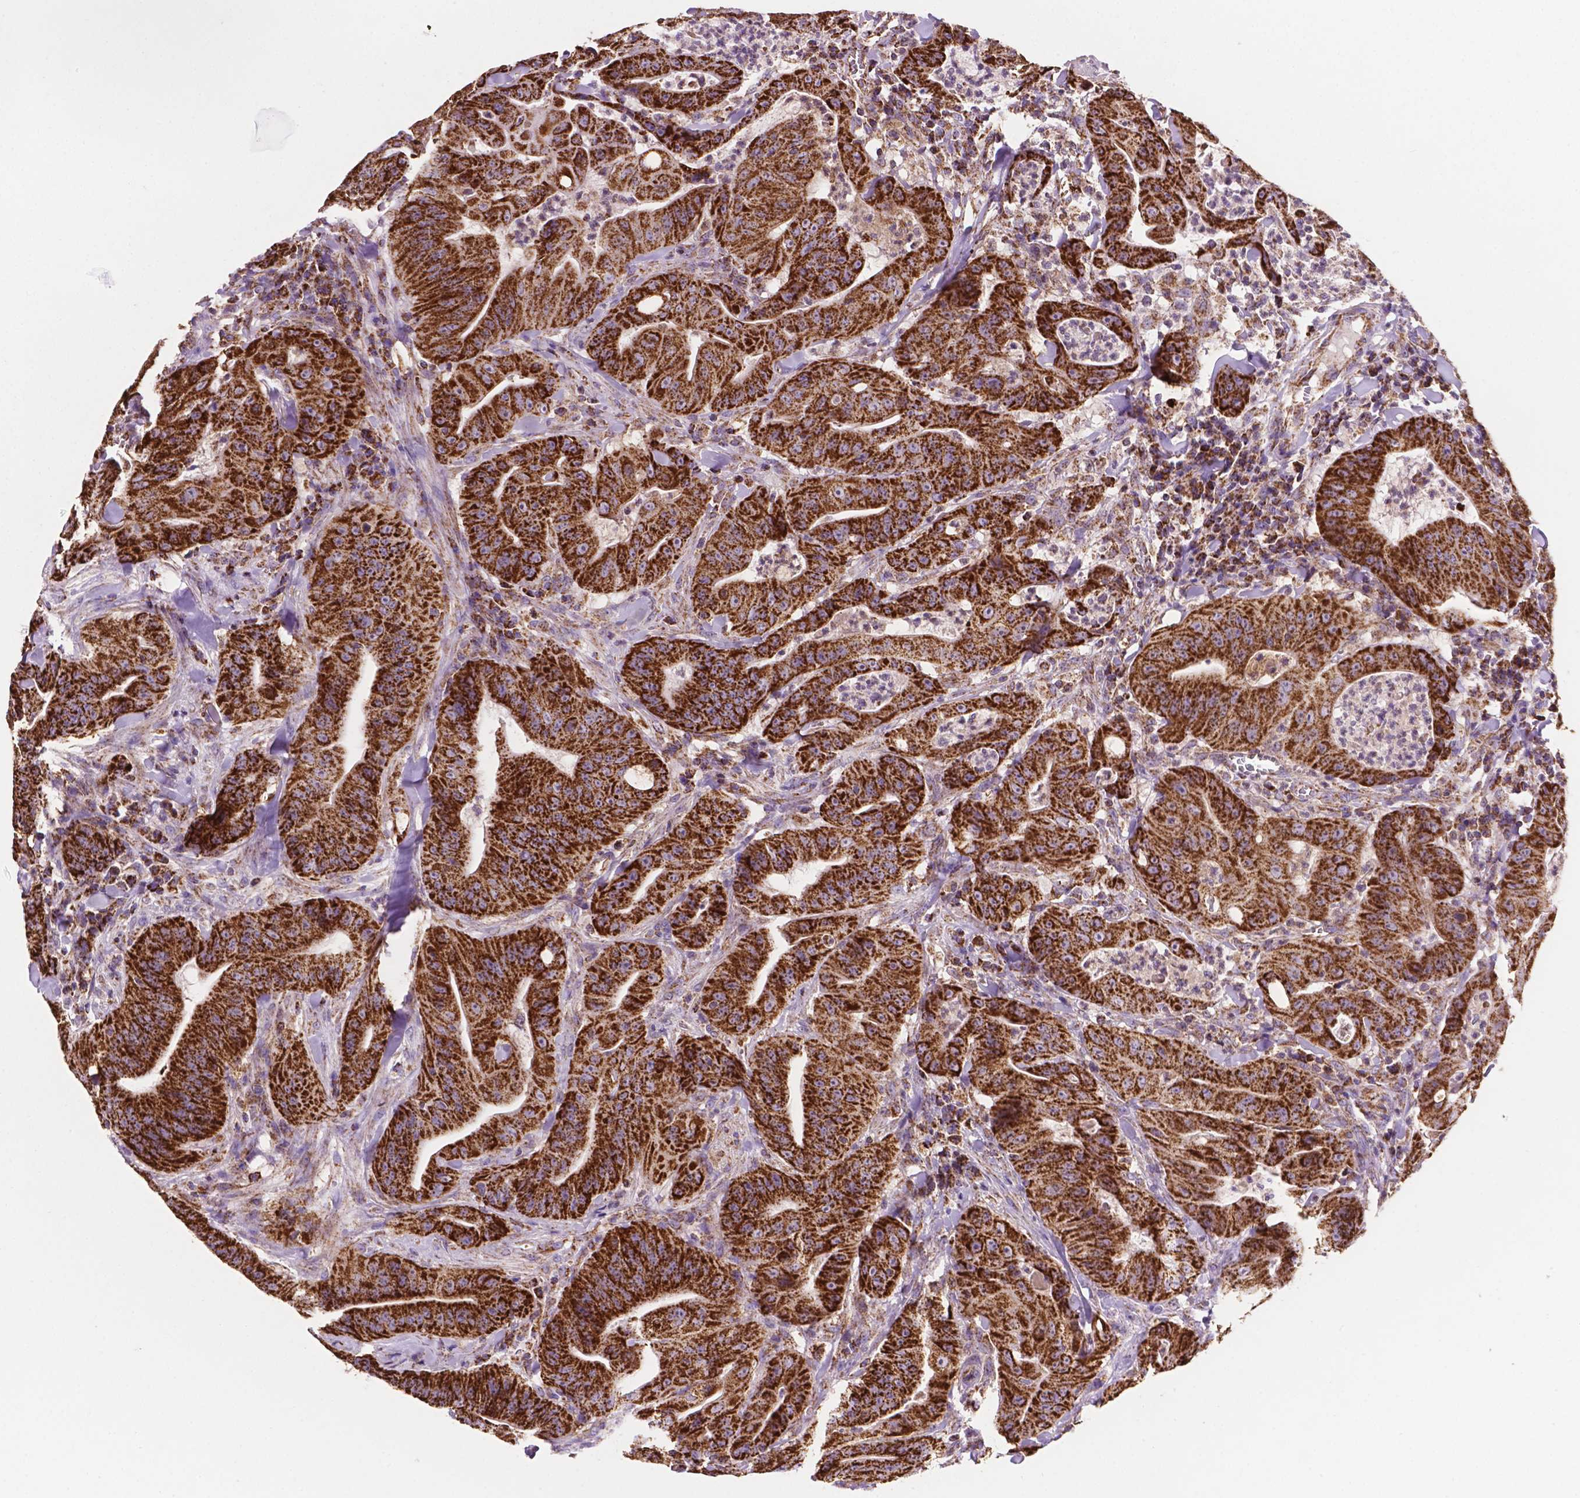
{"staining": {"intensity": "strong", "quantity": ">75%", "location": "cytoplasmic/membranous"}, "tissue": "colorectal cancer", "cell_type": "Tumor cells", "image_type": "cancer", "snomed": [{"axis": "morphology", "description": "Adenocarcinoma, NOS"}, {"axis": "topography", "description": "Colon"}], "caption": "Immunohistochemical staining of colorectal cancer reveals high levels of strong cytoplasmic/membranous protein positivity in approximately >75% of tumor cells.", "gene": "HSPD1", "patient": {"sex": "male", "age": 33}}